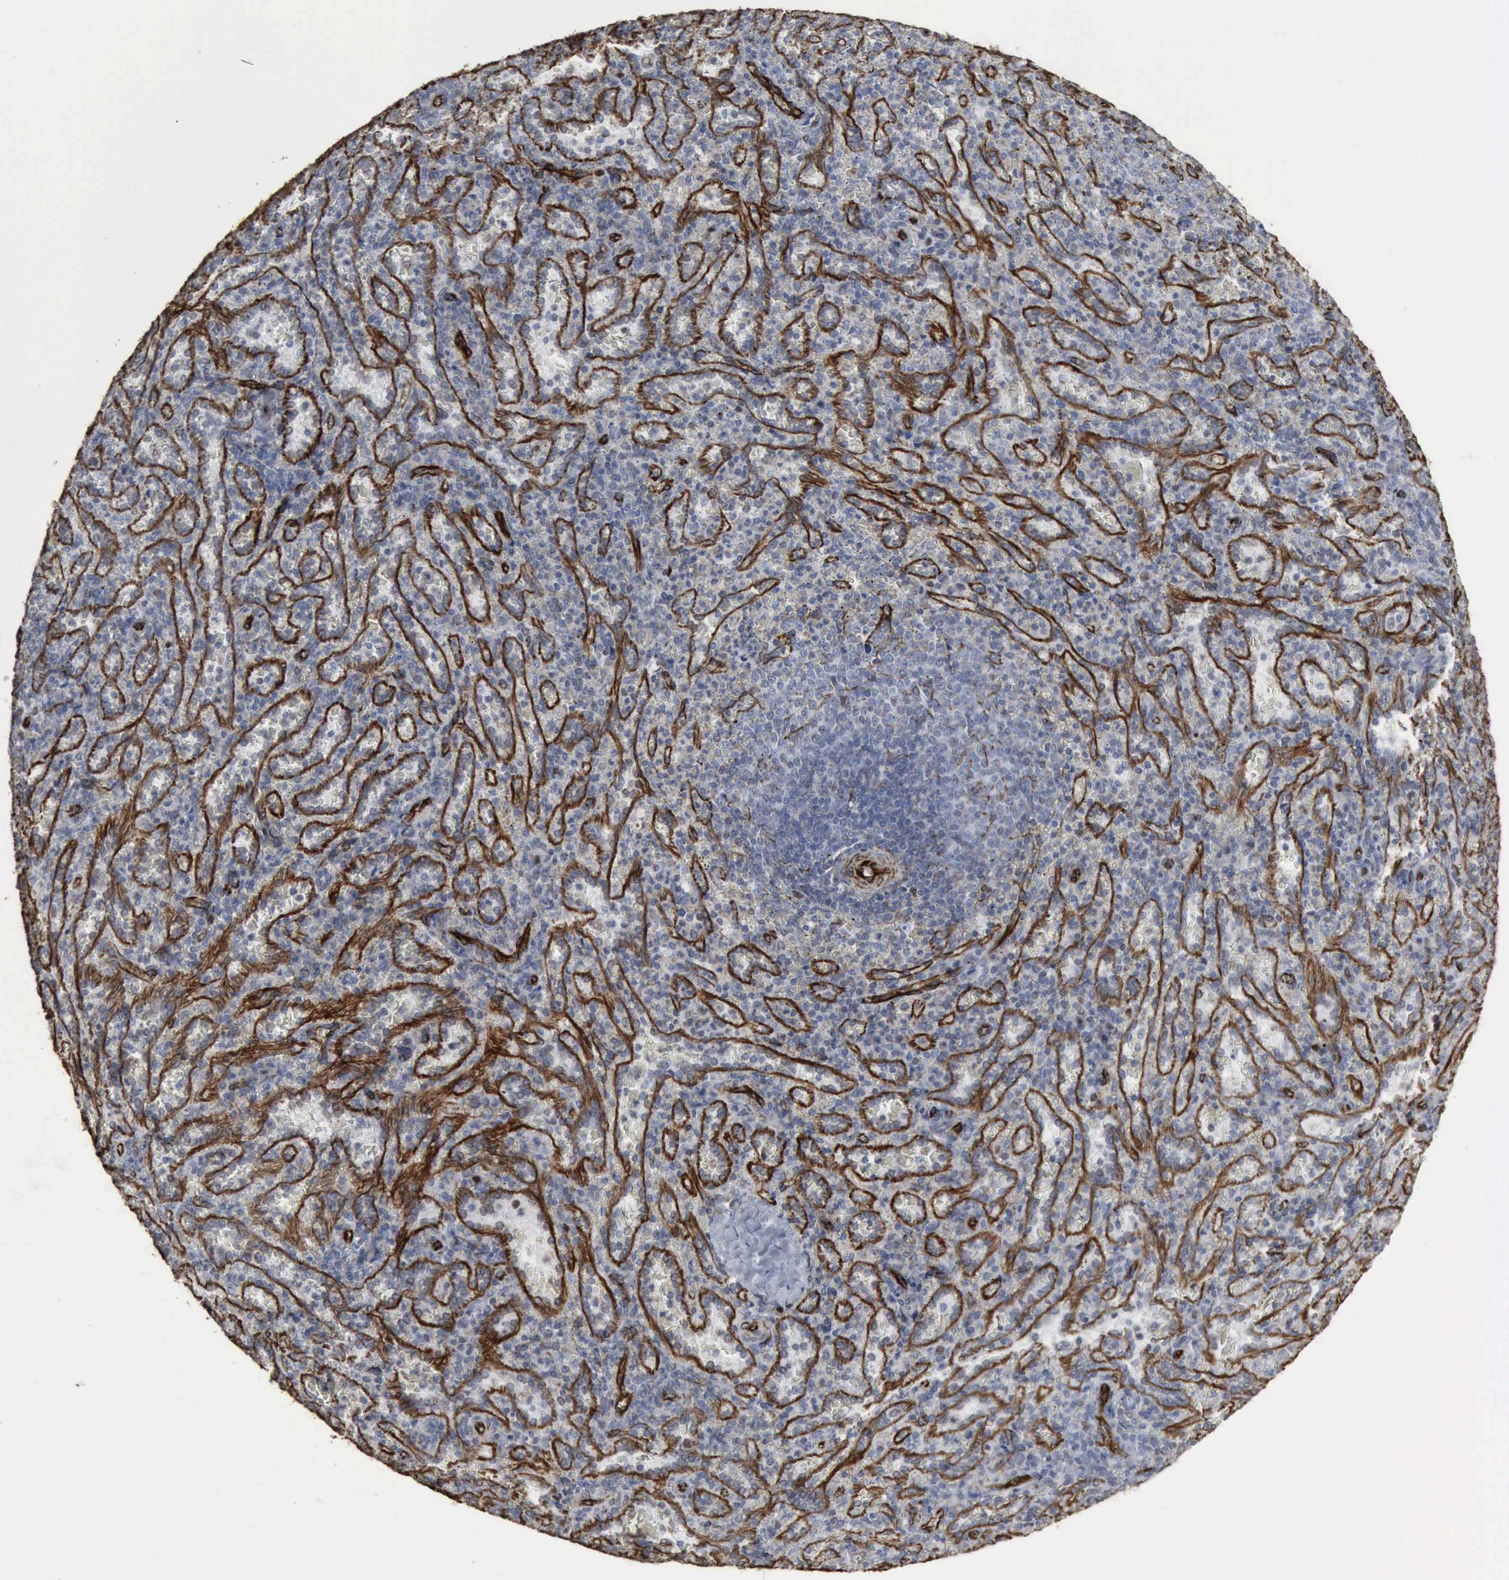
{"staining": {"intensity": "negative", "quantity": "none", "location": "none"}, "tissue": "spleen", "cell_type": "Cells in red pulp", "image_type": "normal", "snomed": [{"axis": "morphology", "description": "Normal tissue, NOS"}, {"axis": "topography", "description": "Spleen"}], "caption": "Histopathology image shows no protein expression in cells in red pulp of normal spleen. (Stains: DAB immunohistochemistry with hematoxylin counter stain, Microscopy: brightfield microscopy at high magnification).", "gene": "CCNE1", "patient": {"sex": "female", "age": 21}}